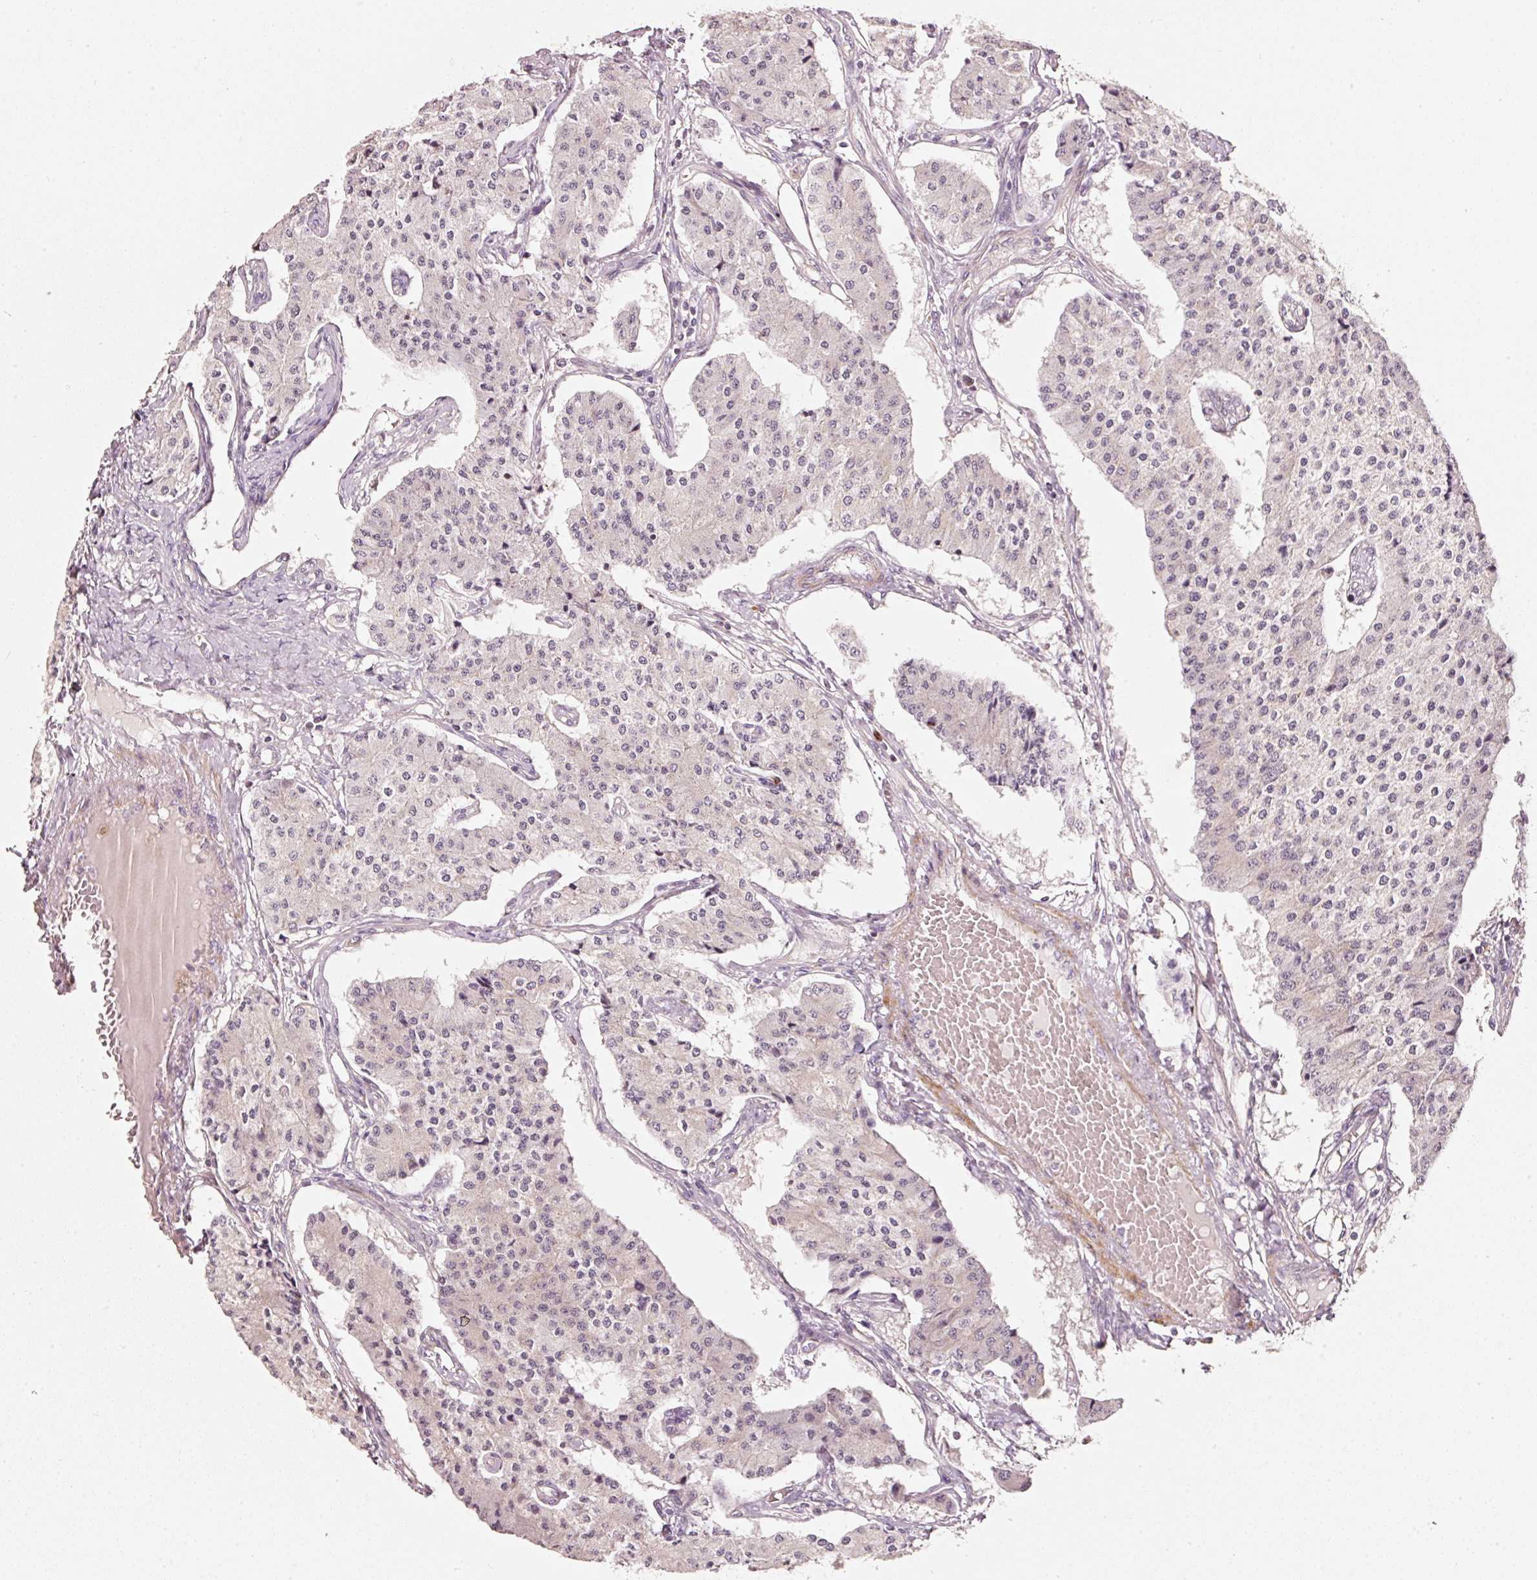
{"staining": {"intensity": "negative", "quantity": "none", "location": "none"}, "tissue": "carcinoid", "cell_type": "Tumor cells", "image_type": "cancer", "snomed": [{"axis": "morphology", "description": "Carcinoid, malignant, NOS"}, {"axis": "topography", "description": "Colon"}], "caption": "High power microscopy photomicrograph of an IHC histopathology image of carcinoid (malignant), revealing no significant positivity in tumor cells.", "gene": "ARHGAP22", "patient": {"sex": "female", "age": 52}}